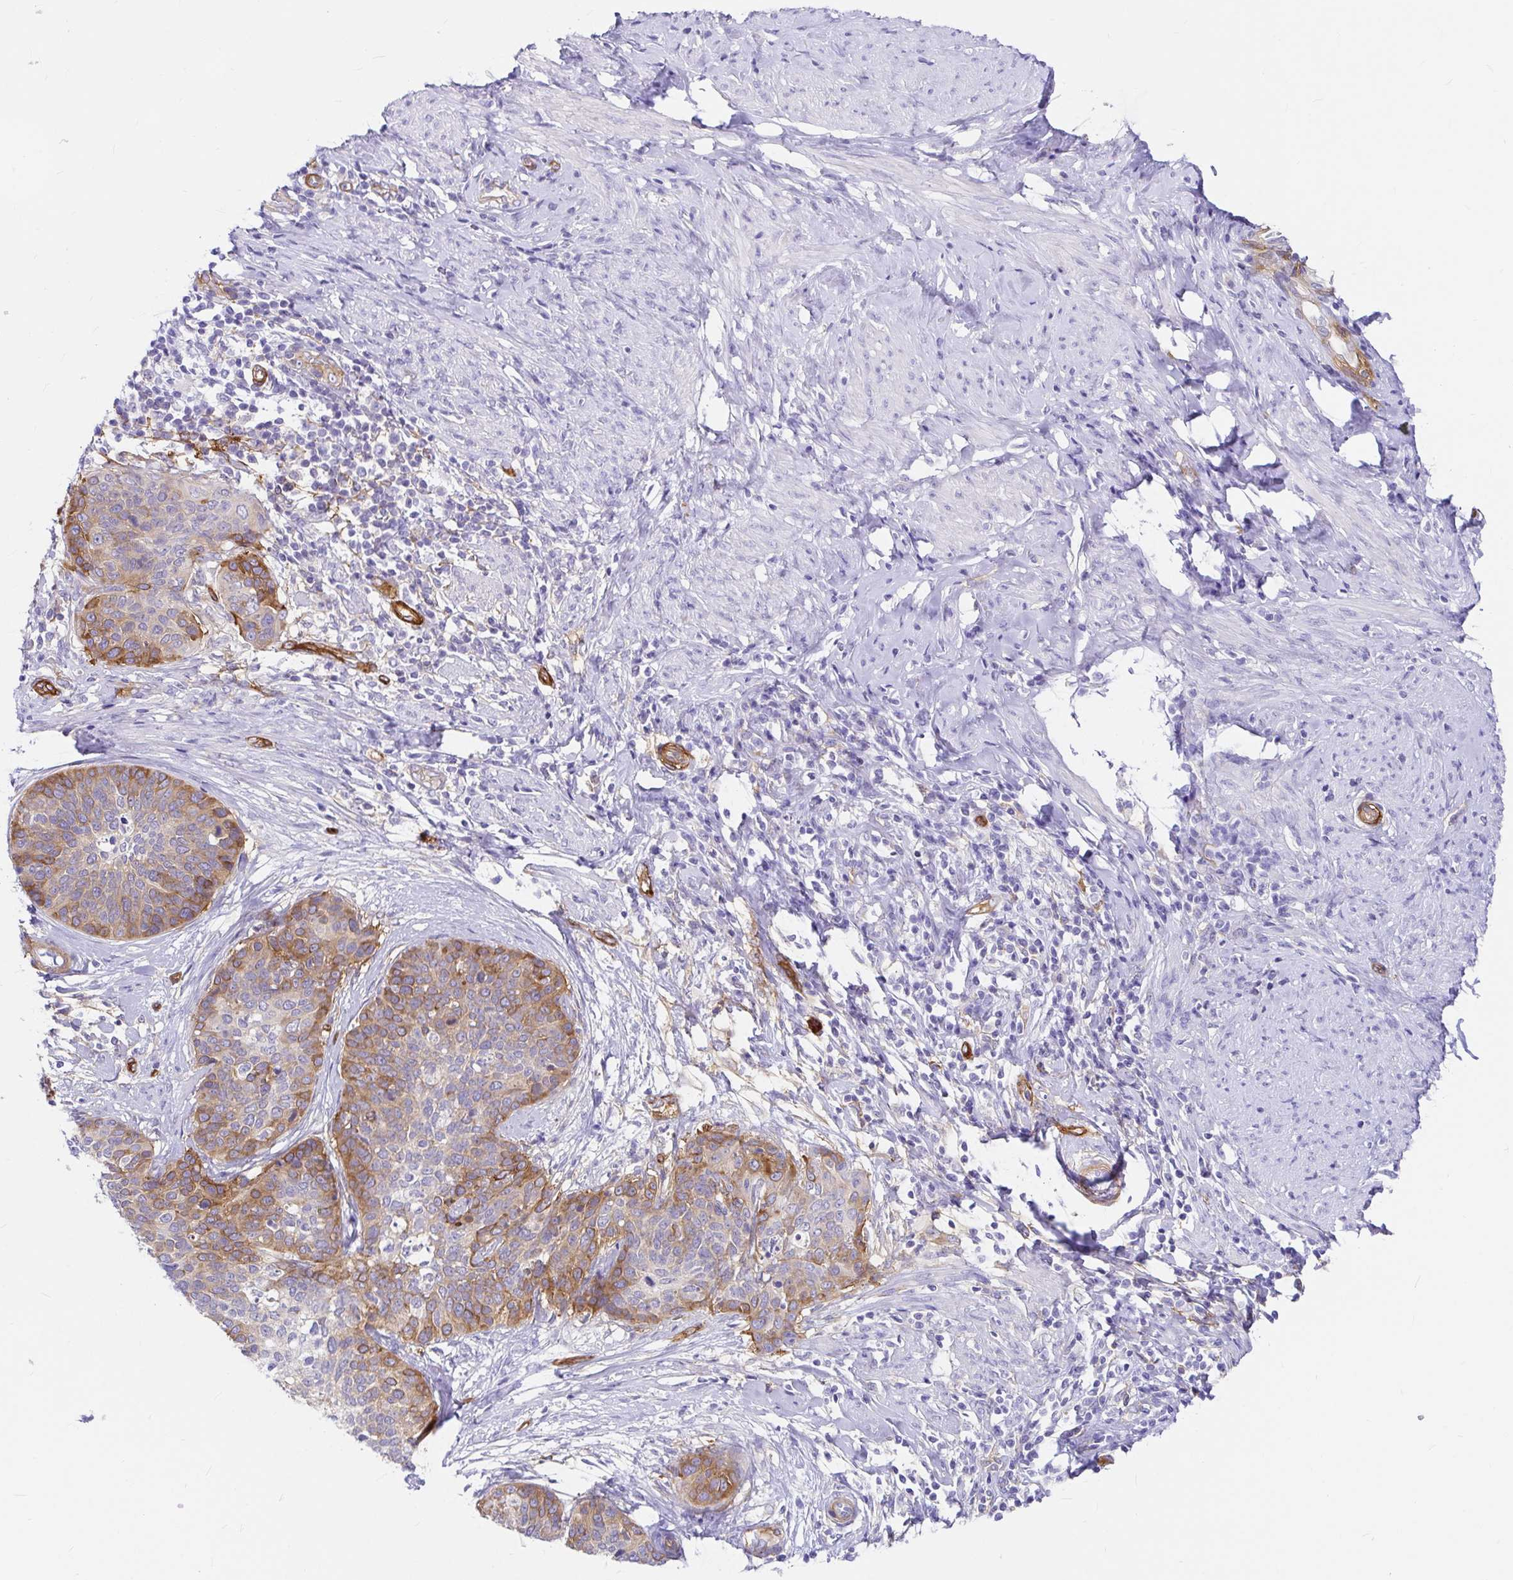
{"staining": {"intensity": "moderate", "quantity": "25%-75%", "location": "cytoplasmic/membranous"}, "tissue": "cervical cancer", "cell_type": "Tumor cells", "image_type": "cancer", "snomed": [{"axis": "morphology", "description": "Squamous cell carcinoma, NOS"}, {"axis": "topography", "description": "Cervix"}], "caption": "Immunohistochemistry (DAB (3,3'-diaminobenzidine)) staining of human cervical squamous cell carcinoma shows moderate cytoplasmic/membranous protein staining in about 25%-75% of tumor cells.", "gene": "MYO1B", "patient": {"sex": "female", "age": 69}}